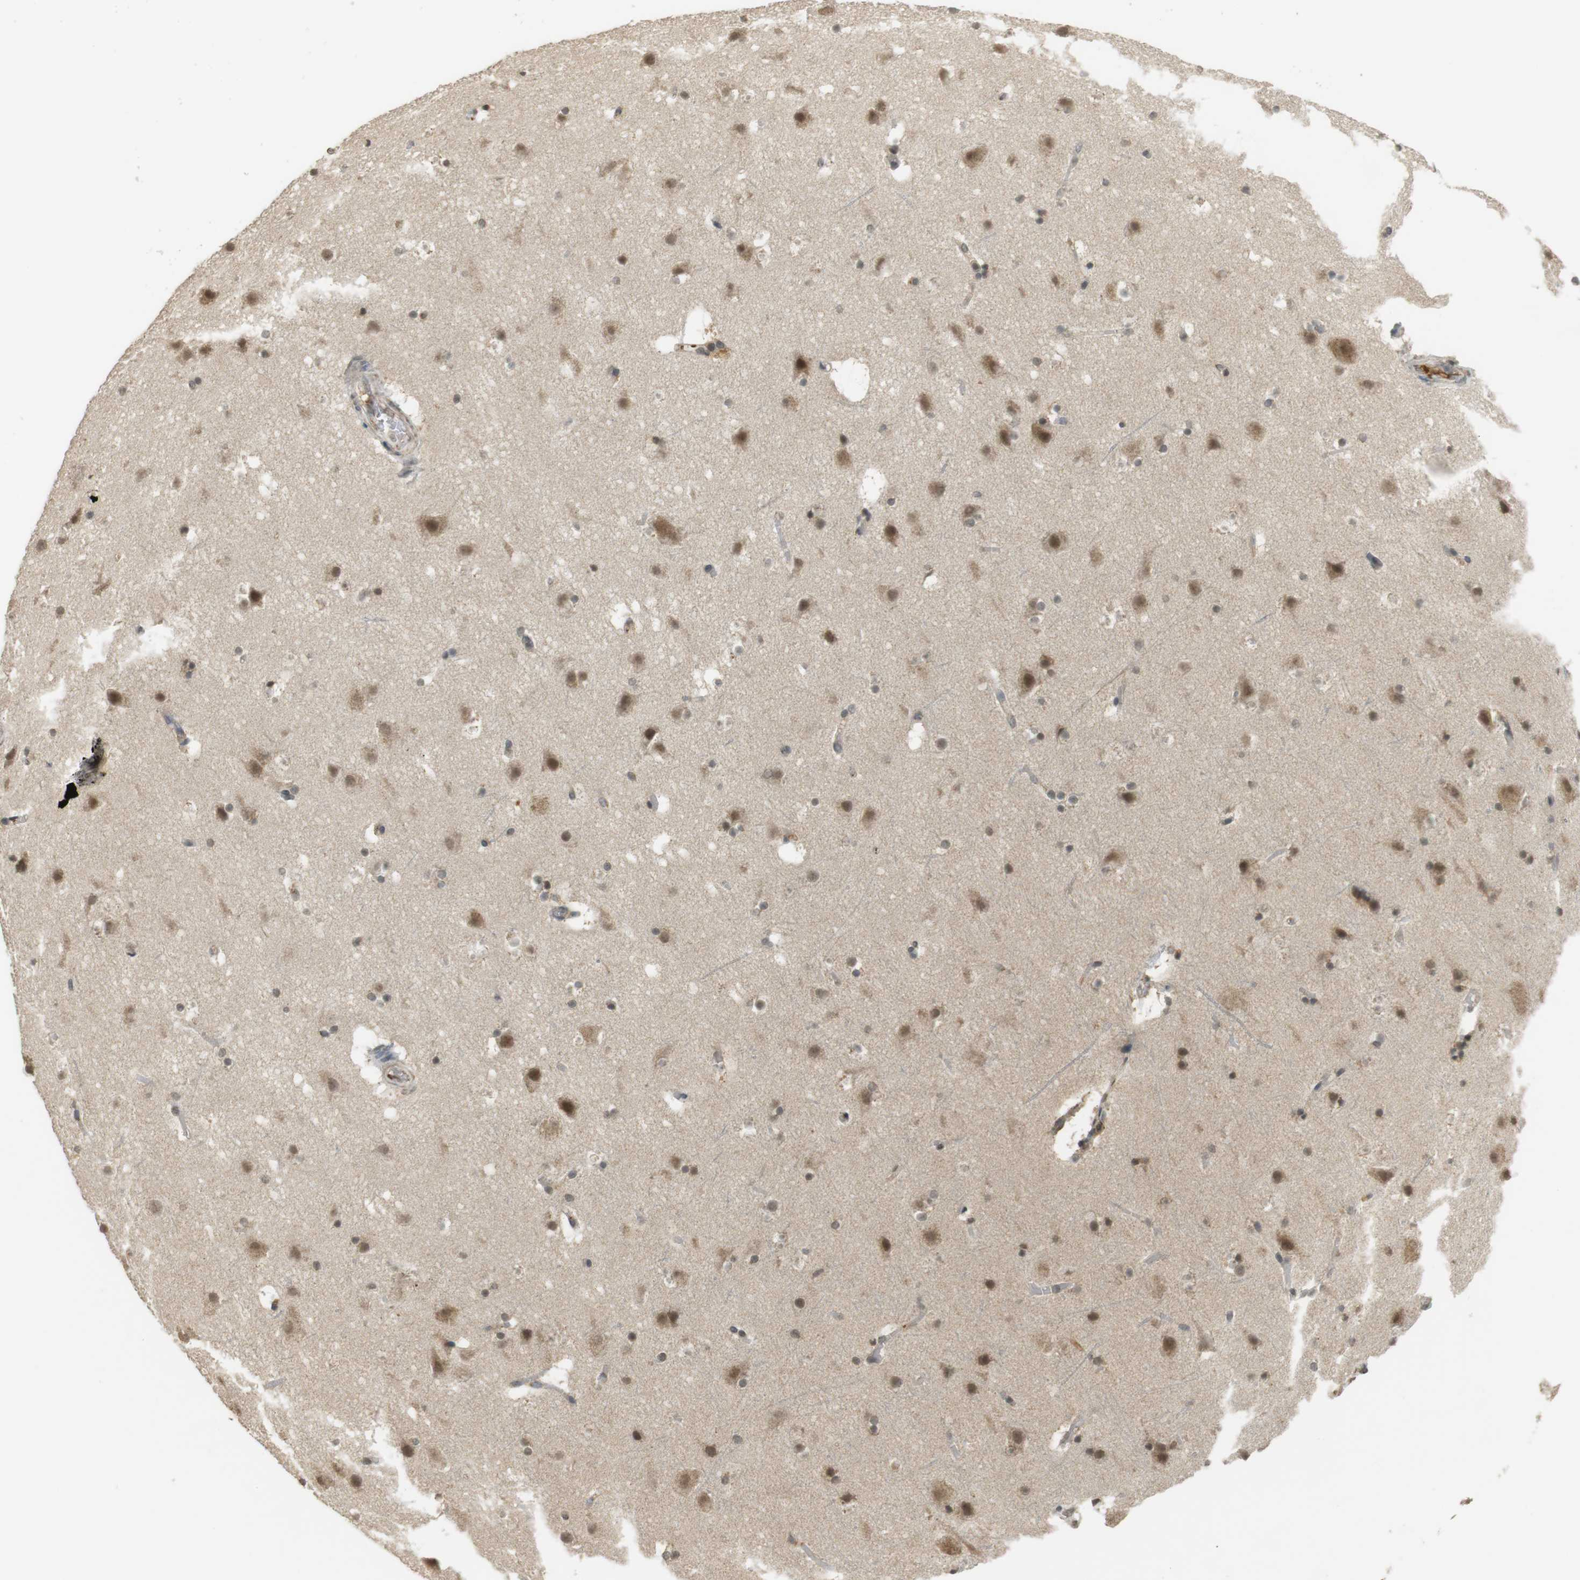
{"staining": {"intensity": "weak", "quantity": "25%-75%", "location": "cytoplasmic/membranous"}, "tissue": "cerebral cortex", "cell_type": "Endothelial cells", "image_type": "normal", "snomed": [{"axis": "morphology", "description": "Normal tissue, NOS"}, {"axis": "topography", "description": "Cerebral cortex"}], "caption": "Immunohistochemistry (IHC) (DAB) staining of normal cerebral cortex reveals weak cytoplasmic/membranous protein expression in approximately 25%-75% of endothelial cells.", "gene": "SRR", "patient": {"sex": "male", "age": 45}}